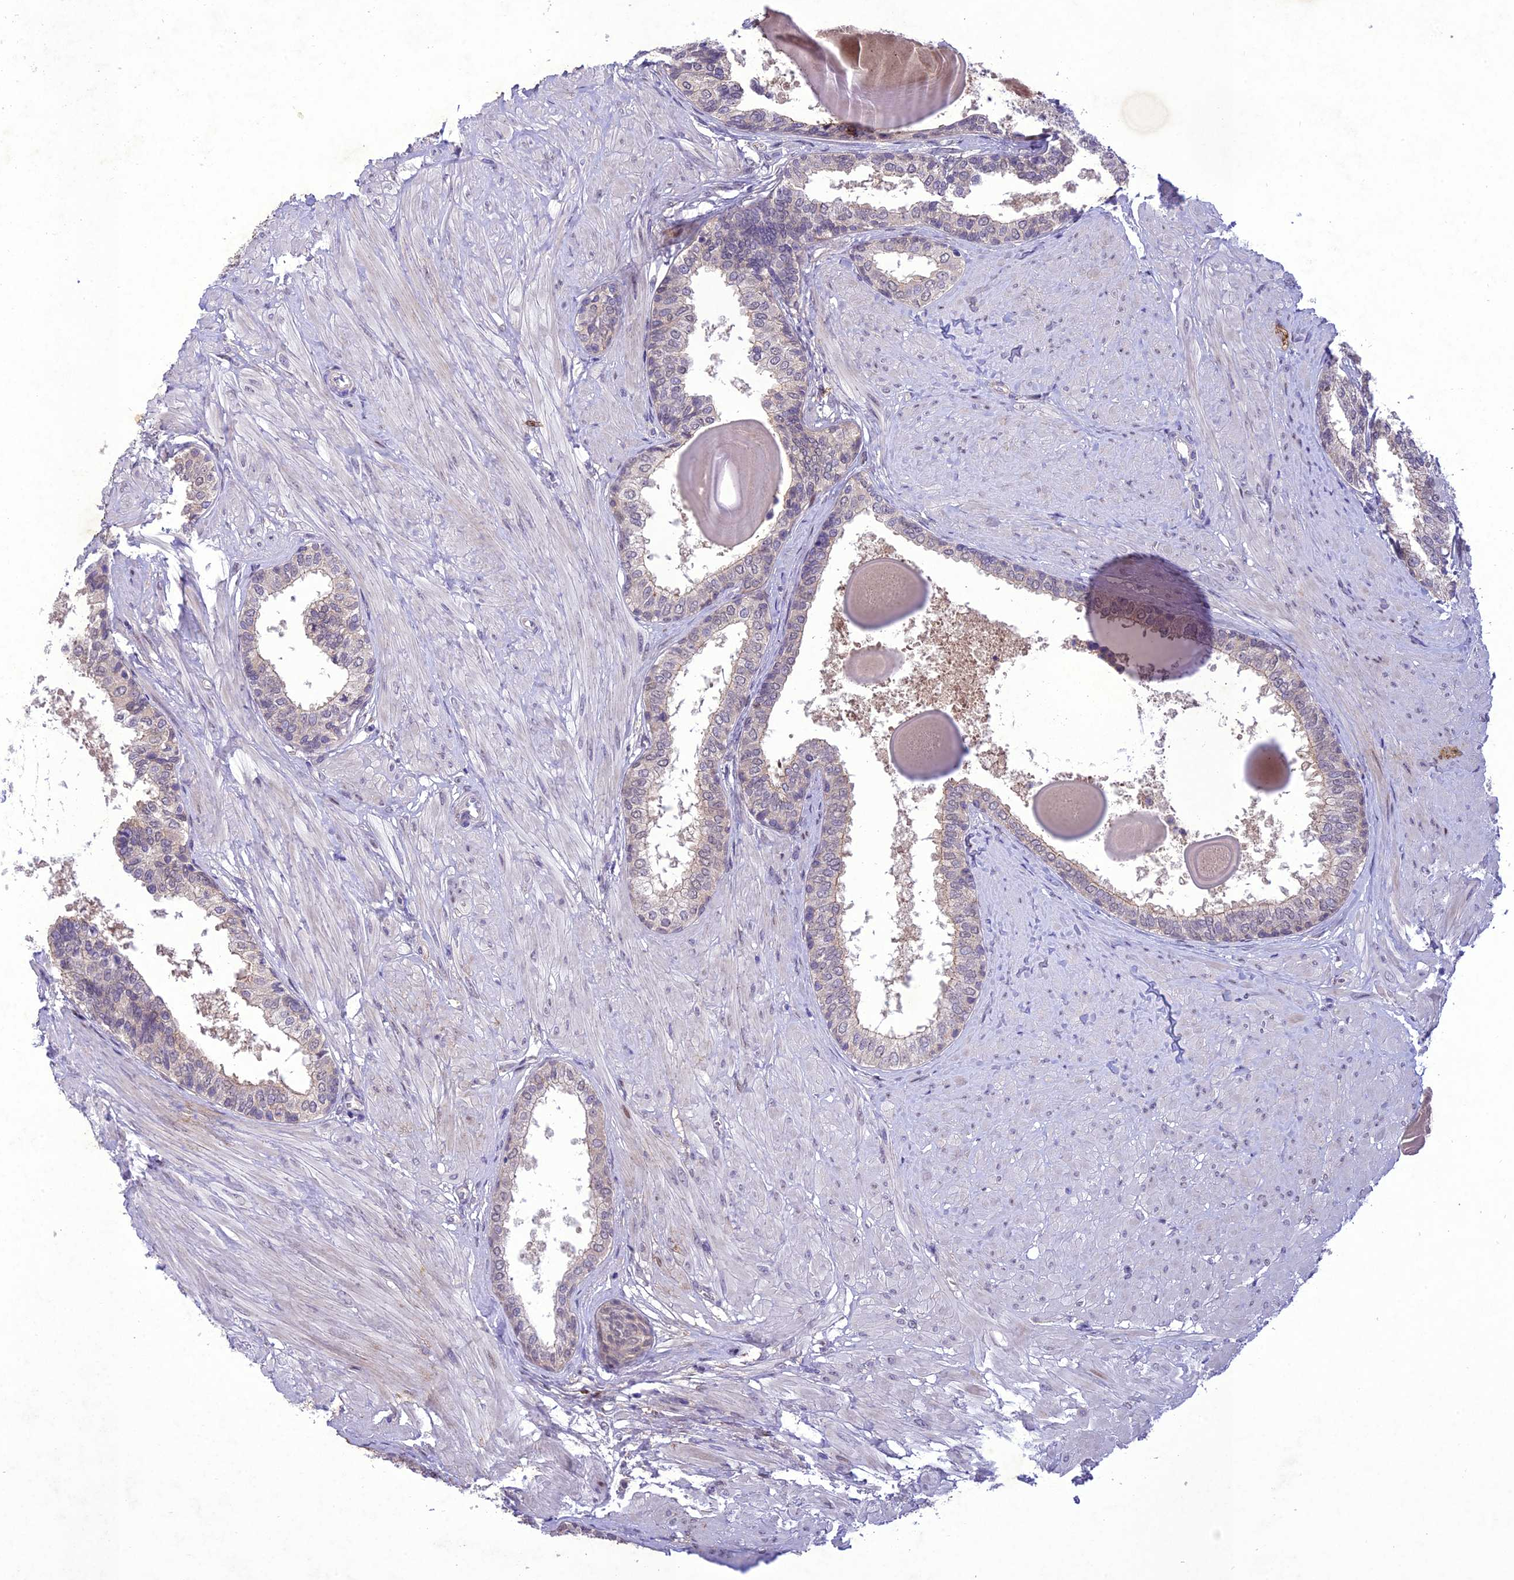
{"staining": {"intensity": "moderate", "quantity": "25%-75%", "location": "cytoplasmic/membranous"}, "tissue": "prostate", "cell_type": "Glandular cells", "image_type": "normal", "snomed": [{"axis": "morphology", "description": "Normal tissue, NOS"}, {"axis": "topography", "description": "Prostate"}], "caption": "A medium amount of moderate cytoplasmic/membranous staining is identified in about 25%-75% of glandular cells in normal prostate. (Stains: DAB in brown, nuclei in blue, Microscopy: brightfield microscopy at high magnification).", "gene": "ANKRD52", "patient": {"sex": "male", "age": 48}}